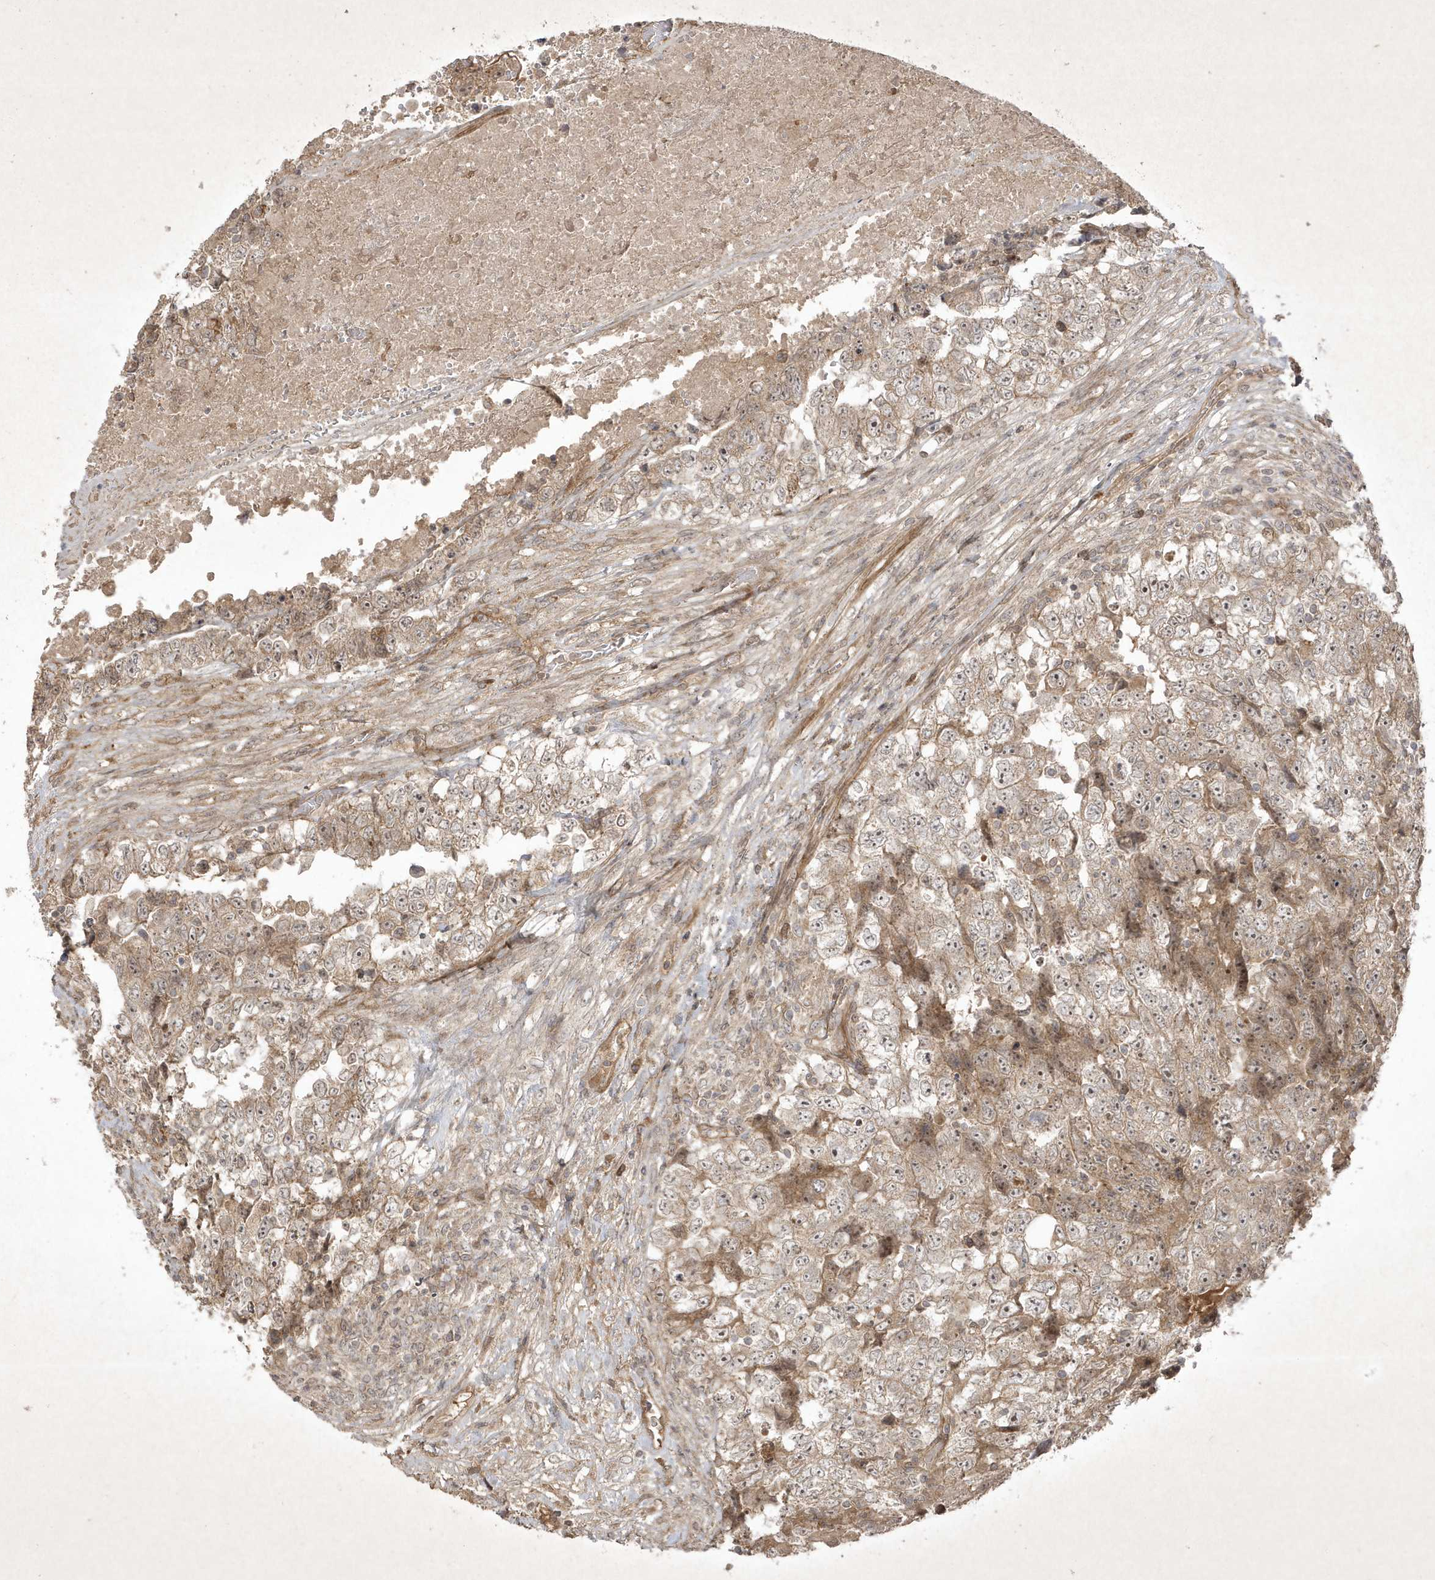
{"staining": {"intensity": "weak", "quantity": "25%-75%", "location": "cytoplasmic/membranous,nuclear"}, "tissue": "testis cancer", "cell_type": "Tumor cells", "image_type": "cancer", "snomed": [{"axis": "morphology", "description": "Carcinoma, Embryonal, NOS"}, {"axis": "topography", "description": "Testis"}], "caption": "Protein analysis of testis cancer (embryonal carcinoma) tissue reveals weak cytoplasmic/membranous and nuclear staining in about 25%-75% of tumor cells.", "gene": "FAM83C", "patient": {"sex": "male", "age": 37}}